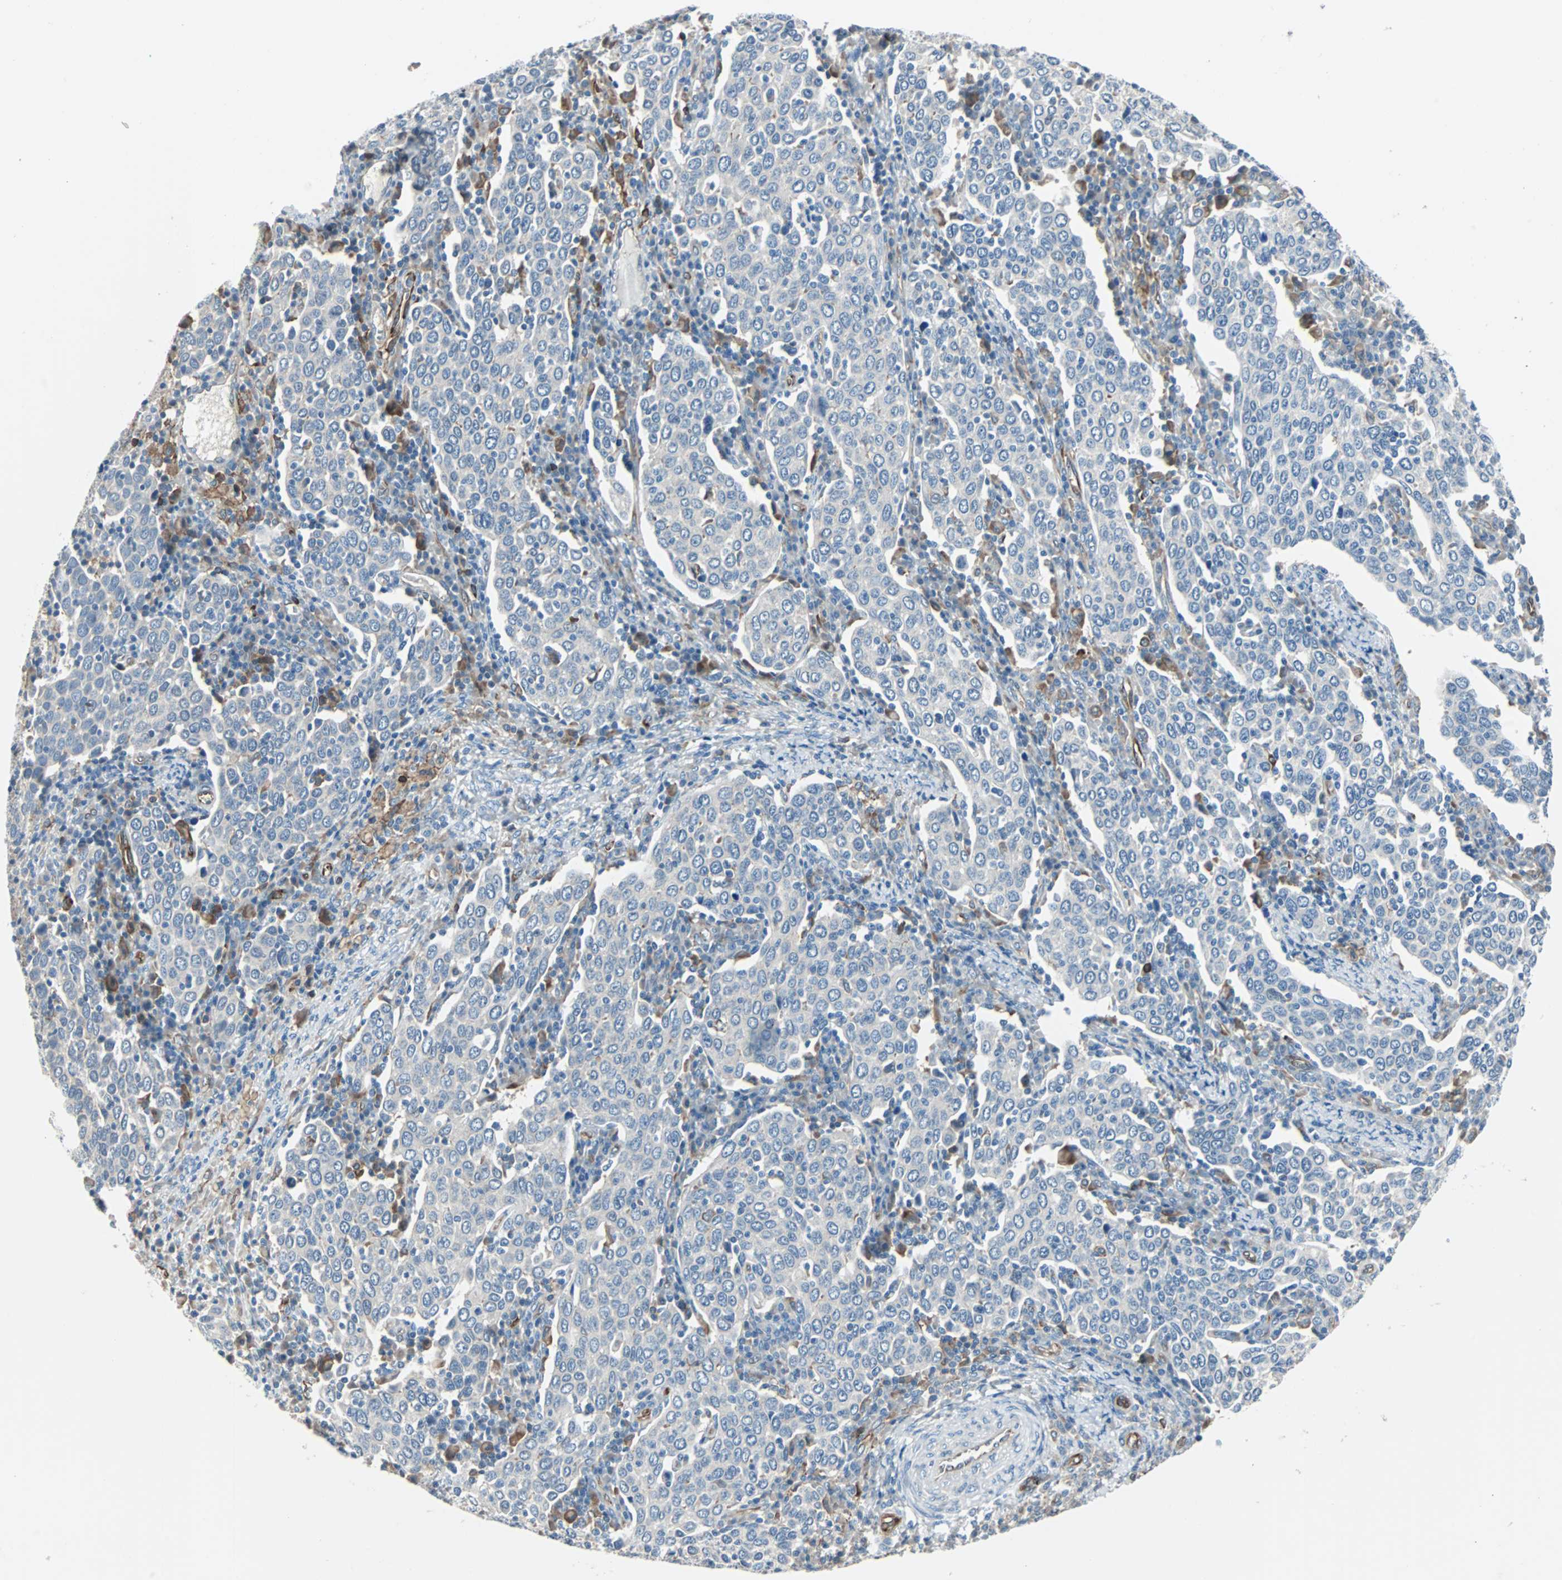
{"staining": {"intensity": "negative", "quantity": "none", "location": "none"}, "tissue": "cervical cancer", "cell_type": "Tumor cells", "image_type": "cancer", "snomed": [{"axis": "morphology", "description": "Squamous cell carcinoma, NOS"}, {"axis": "topography", "description": "Cervix"}], "caption": "A micrograph of cervical squamous cell carcinoma stained for a protein displays no brown staining in tumor cells.", "gene": "SWAP70", "patient": {"sex": "female", "age": 40}}